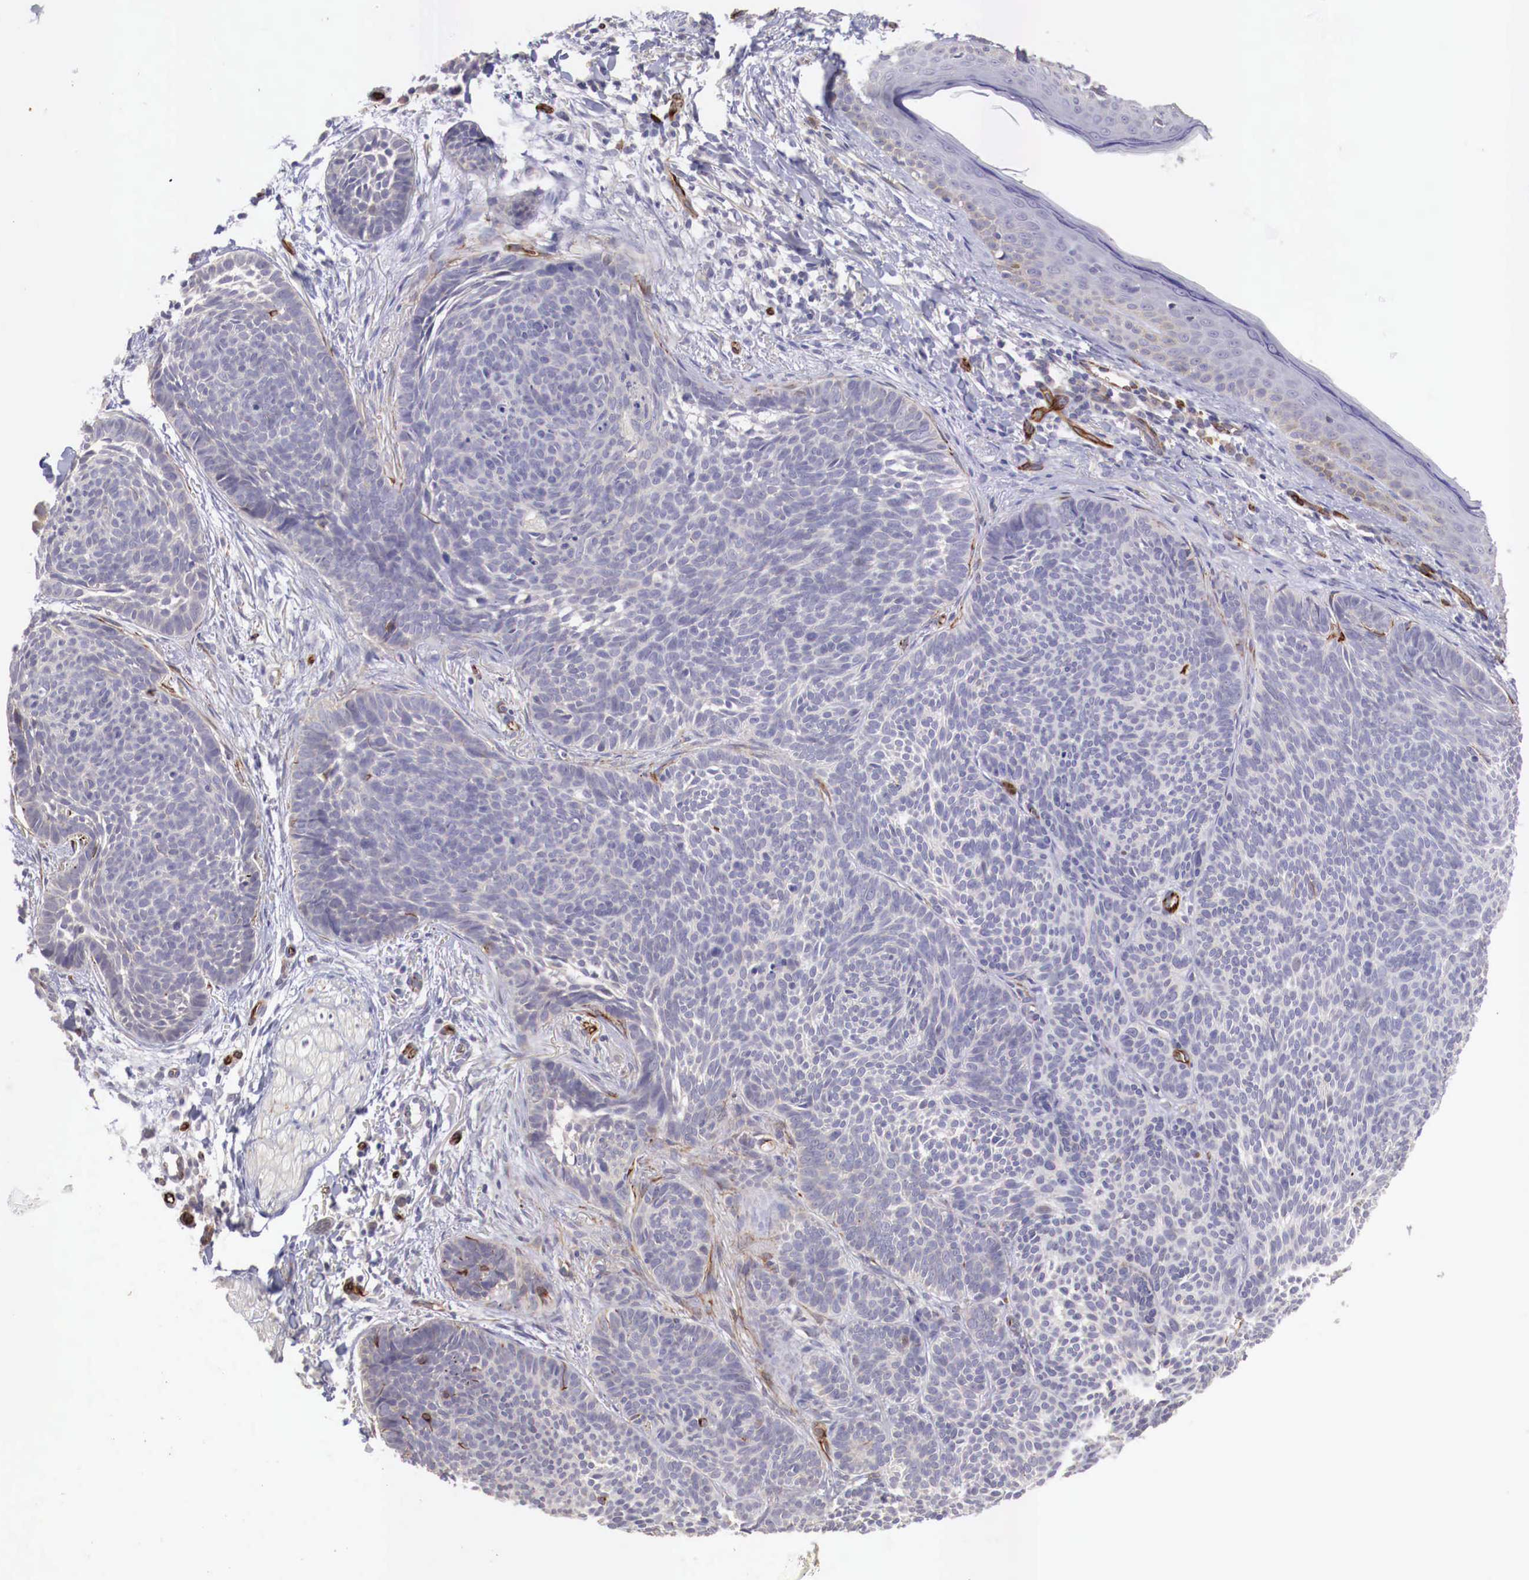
{"staining": {"intensity": "negative", "quantity": "none", "location": "none"}, "tissue": "skin cancer", "cell_type": "Tumor cells", "image_type": "cancer", "snomed": [{"axis": "morphology", "description": "Basal cell carcinoma"}, {"axis": "topography", "description": "Skin"}], "caption": "A high-resolution image shows IHC staining of basal cell carcinoma (skin), which shows no significant staining in tumor cells.", "gene": "WT1", "patient": {"sex": "female", "age": 62}}